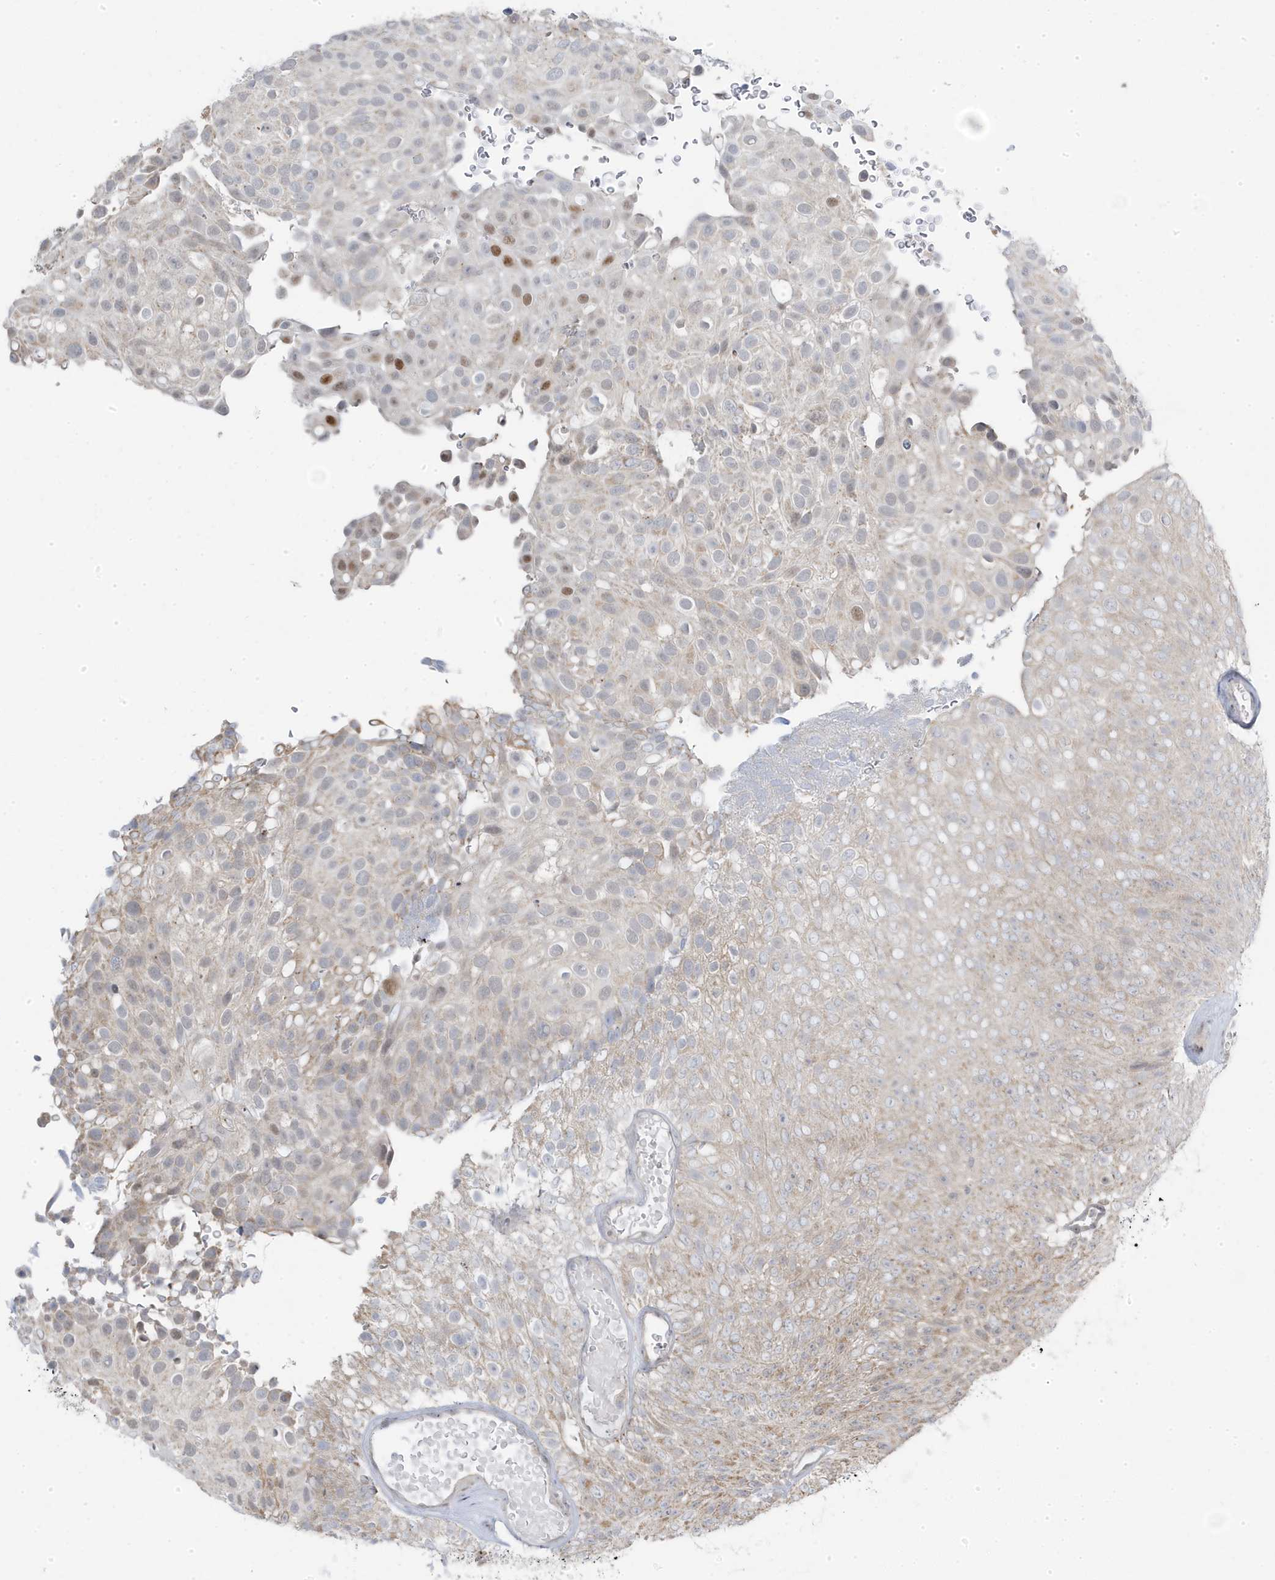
{"staining": {"intensity": "moderate", "quantity": "<25%", "location": "nuclear"}, "tissue": "urothelial cancer", "cell_type": "Tumor cells", "image_type": "cancer", "snomed": [{"axis": "morphology", "description": "Urothelial carcinoma, Low grade"}, {"axis": "topography", "description": "Urinary bladder"}], "caption": "Low-grade urothelial carcinoma stained with IHC displays moderate nuclear expression in approximately <25% of tumor cells.", "gene": "TSEN15", "patient": {"sex": "male", "age": 78}}